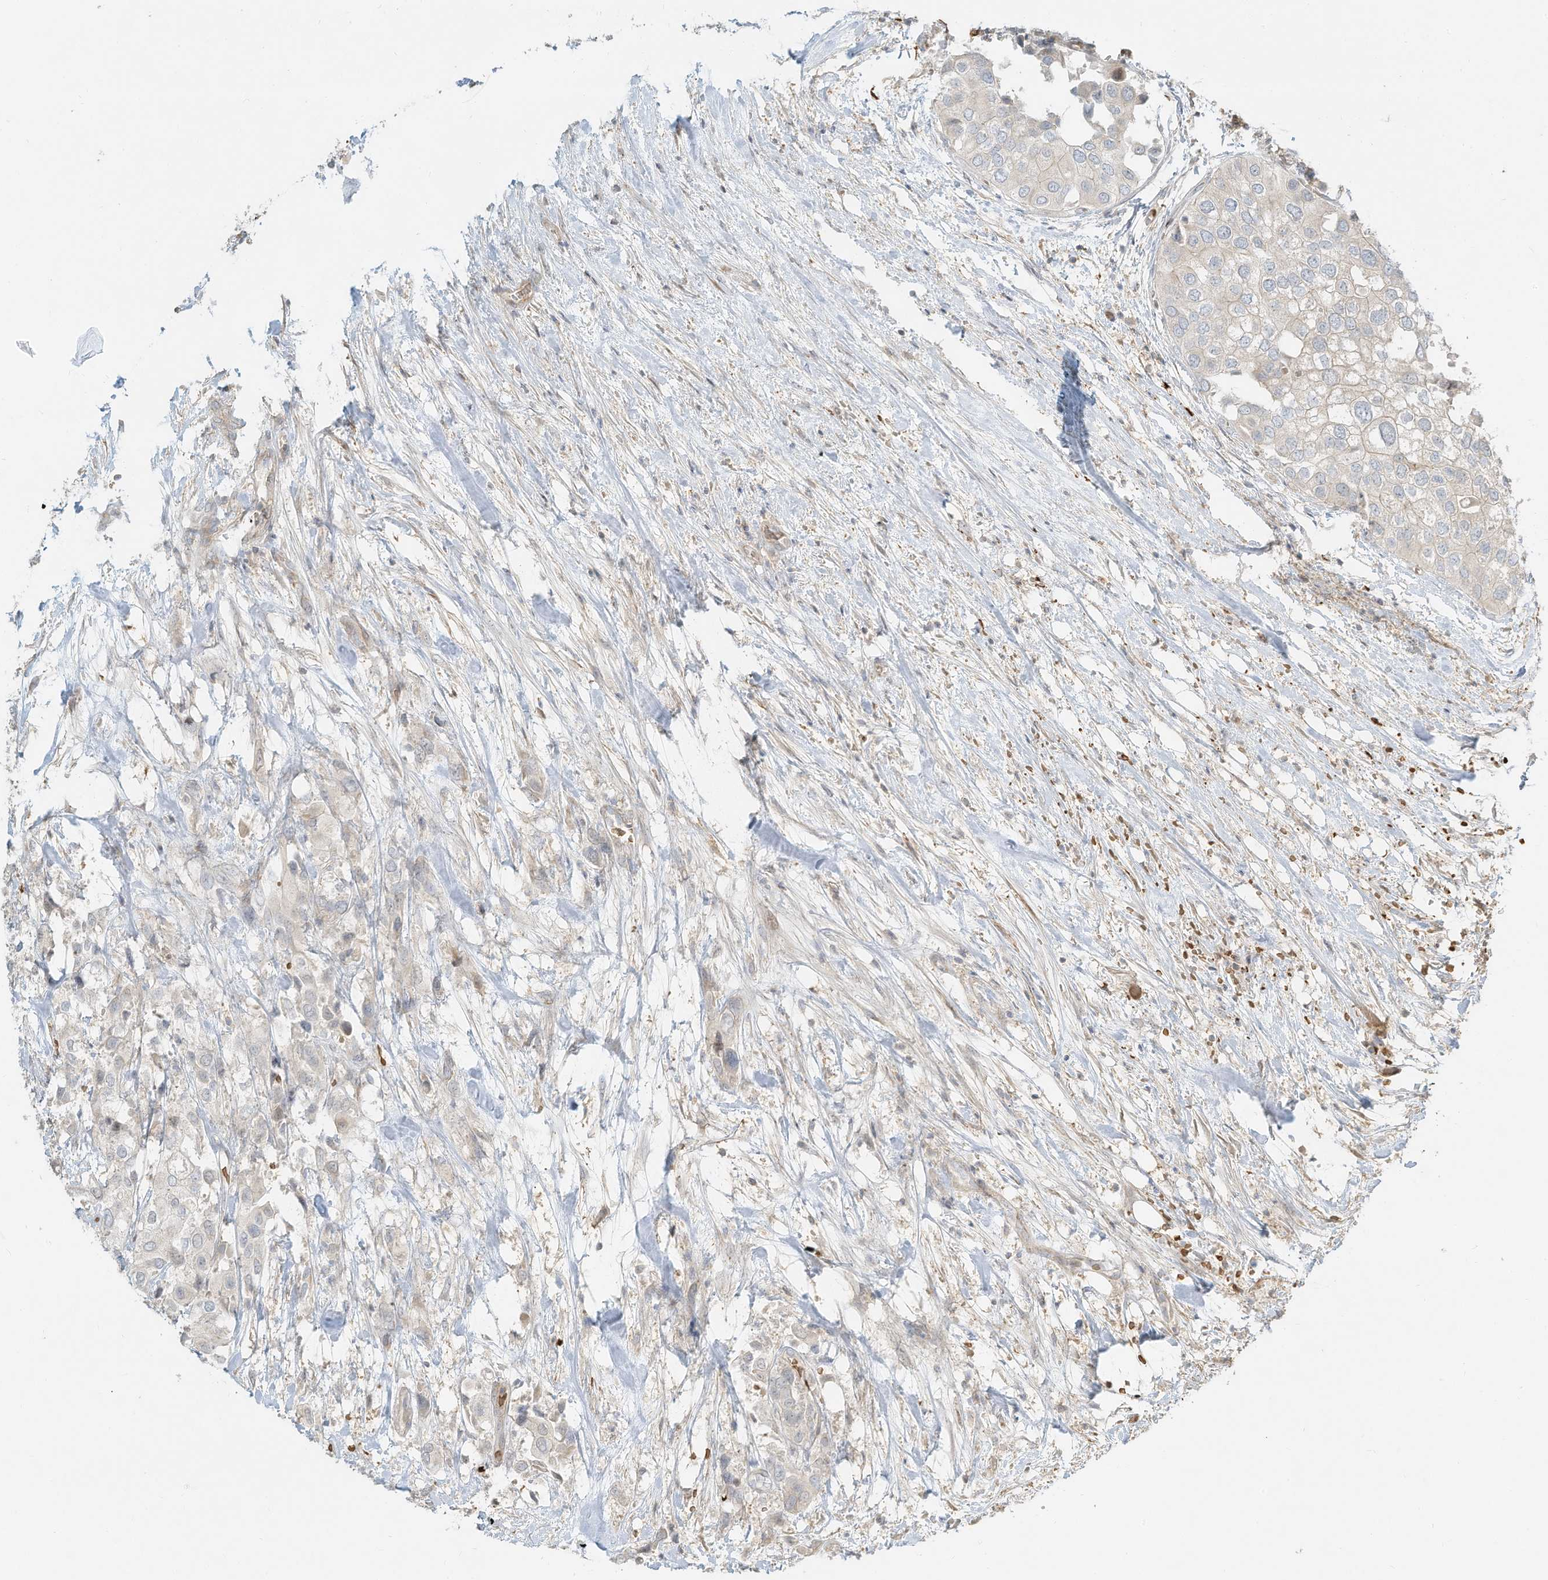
{"staining": {"intensity": "negative", "quantity": "none", "location": "none"}, "tissue": "urothelial cancer", "cell_type": "Tumor cells", "image_type": "cancer", "snomed": [{"axis": "morphology", "description": "Urothelial carcinoma, High grade"}, {"axis": "topography", "description": "Urinary bladder"}], "caption": "Immunohistochemical staining of urothelial cancer demonstrates no significant positivity in tumor cells. The staining was performed using DAB to visualize the protein expression in brown, while the nuclei were stained in blue with hematoxylin (Magnification: 20x).", "gene": "OFD1", "patient": {"sex": "male", "age": 64}}